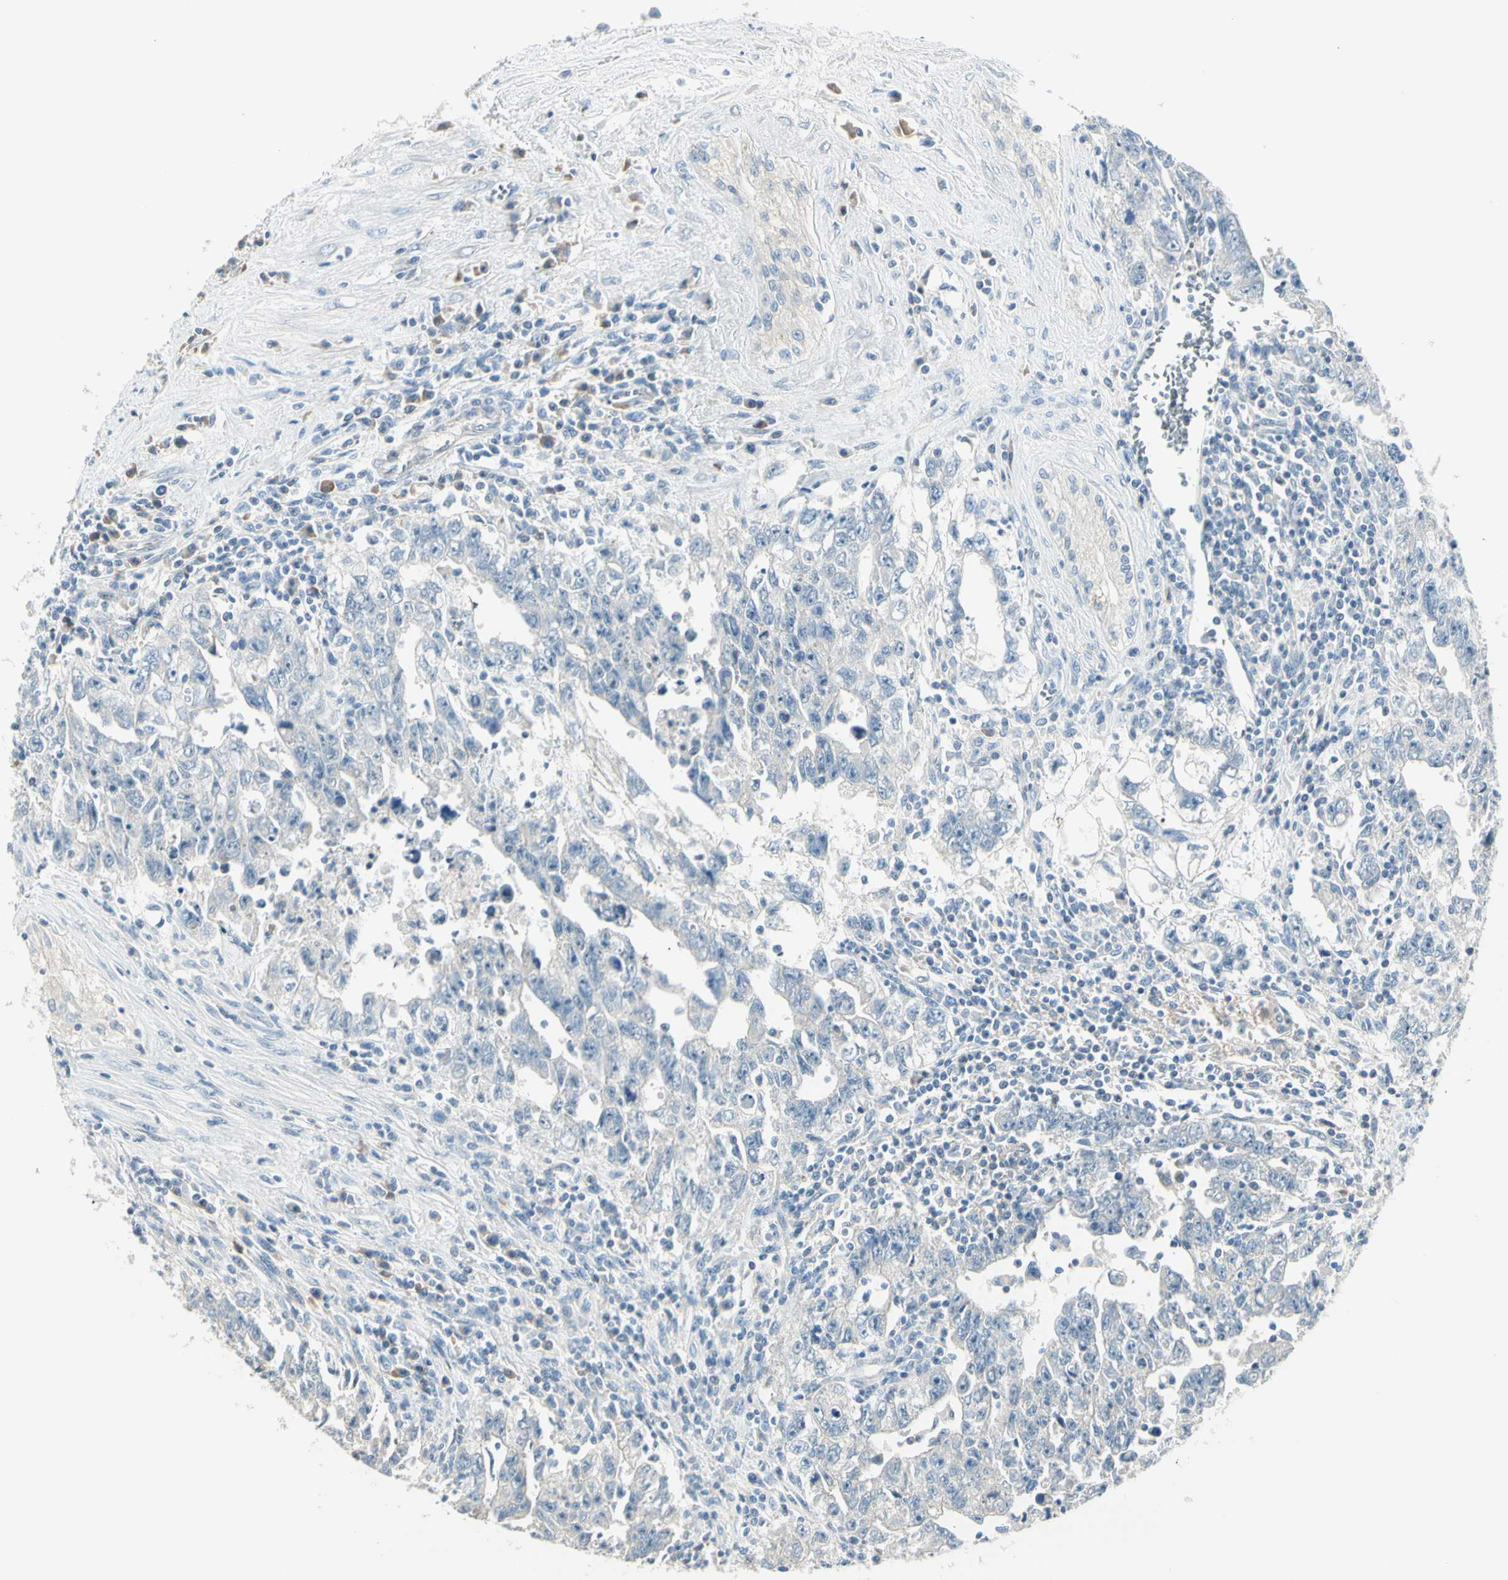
{"staining": {"intensity": "negative", "quantity": "none", "location": "none"}, "tissue": "testis cancer", "cell_type": "Tumor cells", "image_type": "cancer", "snomed": [{"axis": "morphology", "description": "Carcinoma, Embryonal, NOS"}, {"axis": "topography", "description": "Testis"}], "caption": "A histopathology image of testis cancer (embryonal carcinoma) stained for a protein exhibits no brown staining in tumor cells.", "gene": "SLC6A15", "patient": {"sex": "male", "age": 28}}